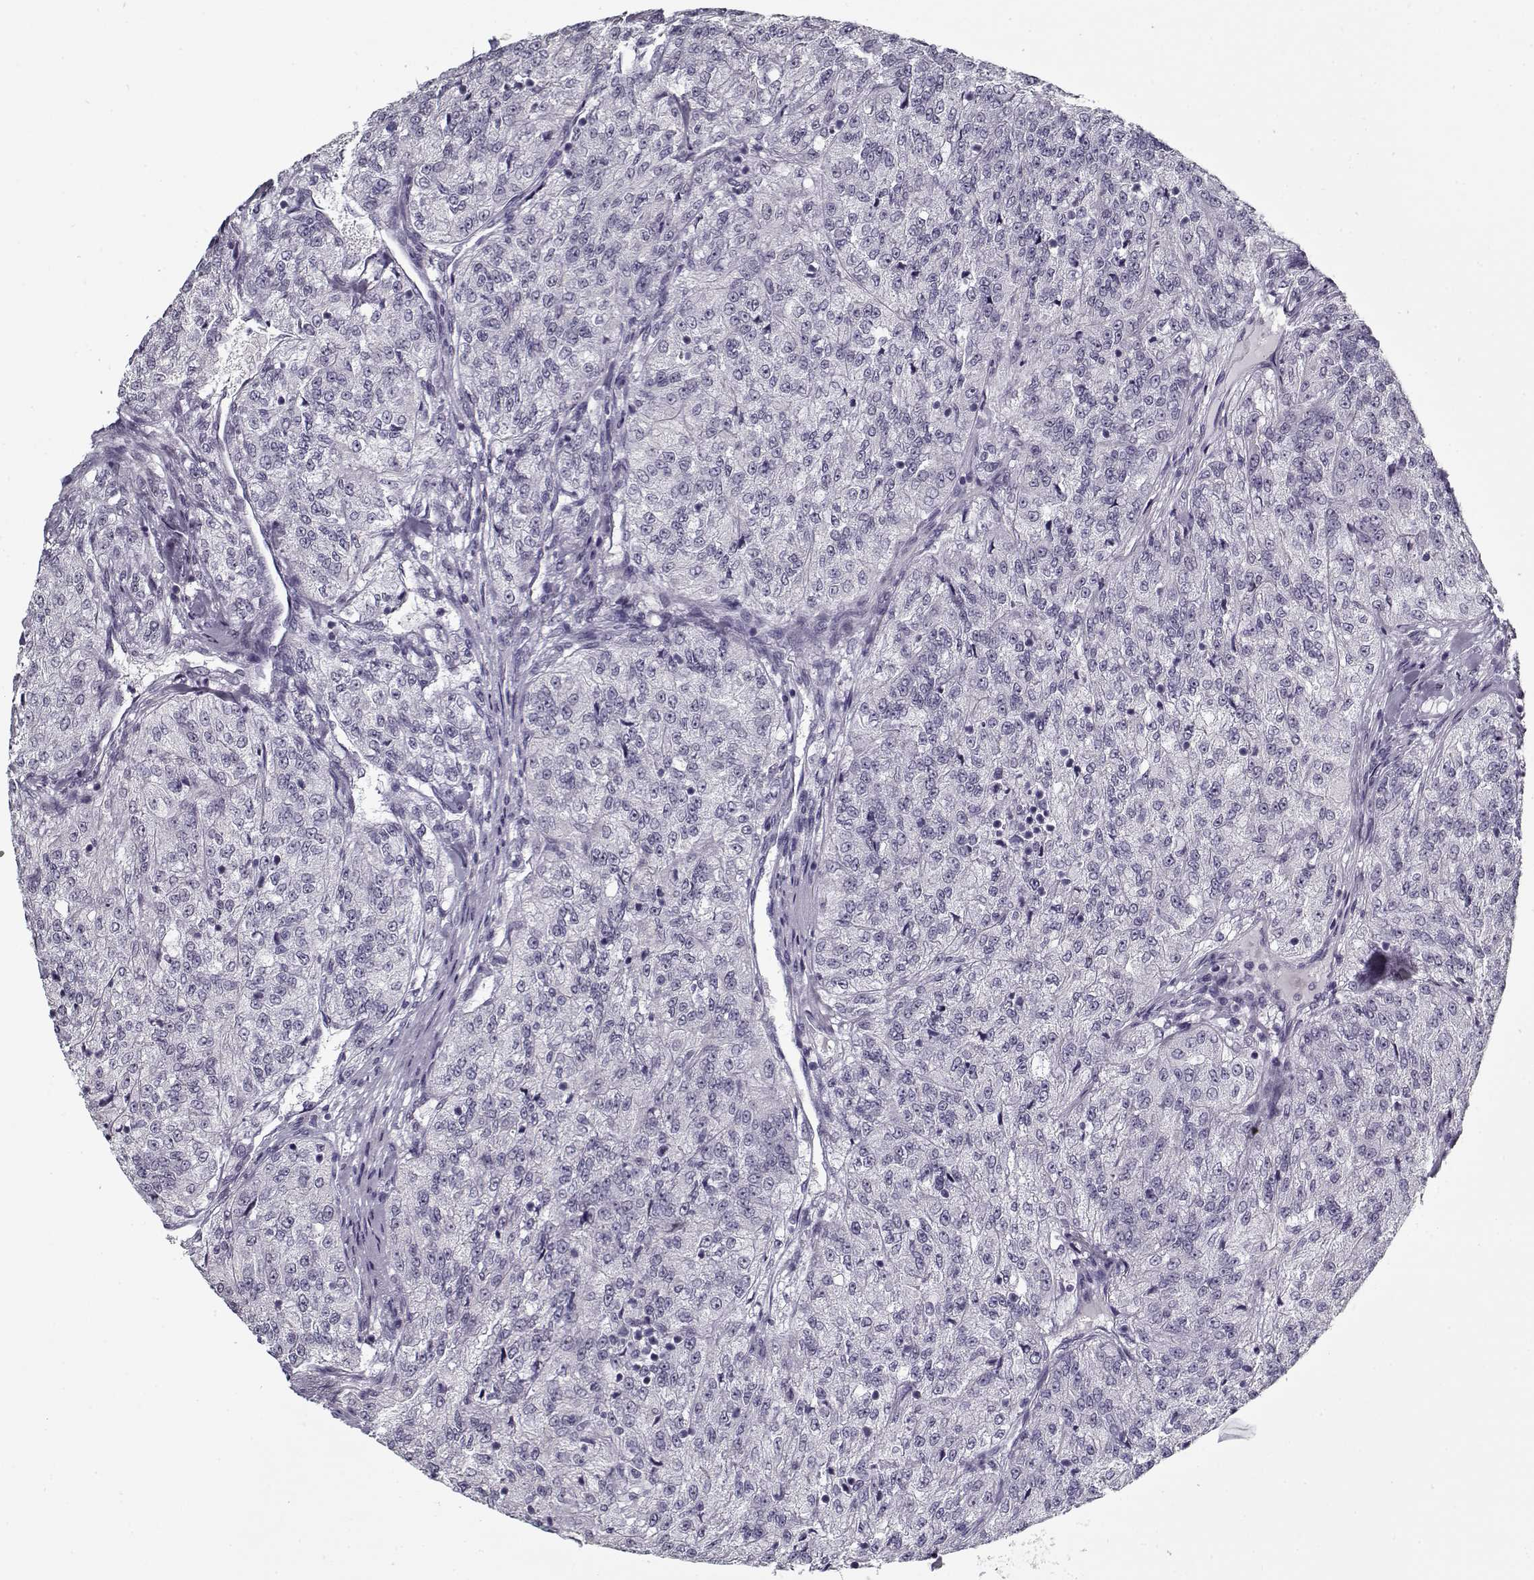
{"staining": {"intensity": "negative", "quantity": "none", "location": "none"}, "tissue": "renal cancer", "cell_type": "Tumor cells", "image_type": "cancer", "snomed": [{"axis": "morphology", "description": "Adenocarcinoma, NOS"}, {"axis": "topography", "description": "Kidney"}], "caption": "Tumor cells show no significant expression in renal adenocarcinoma.", "gene": "RNF32", "patient": {"sex": "female", "age": 63}}